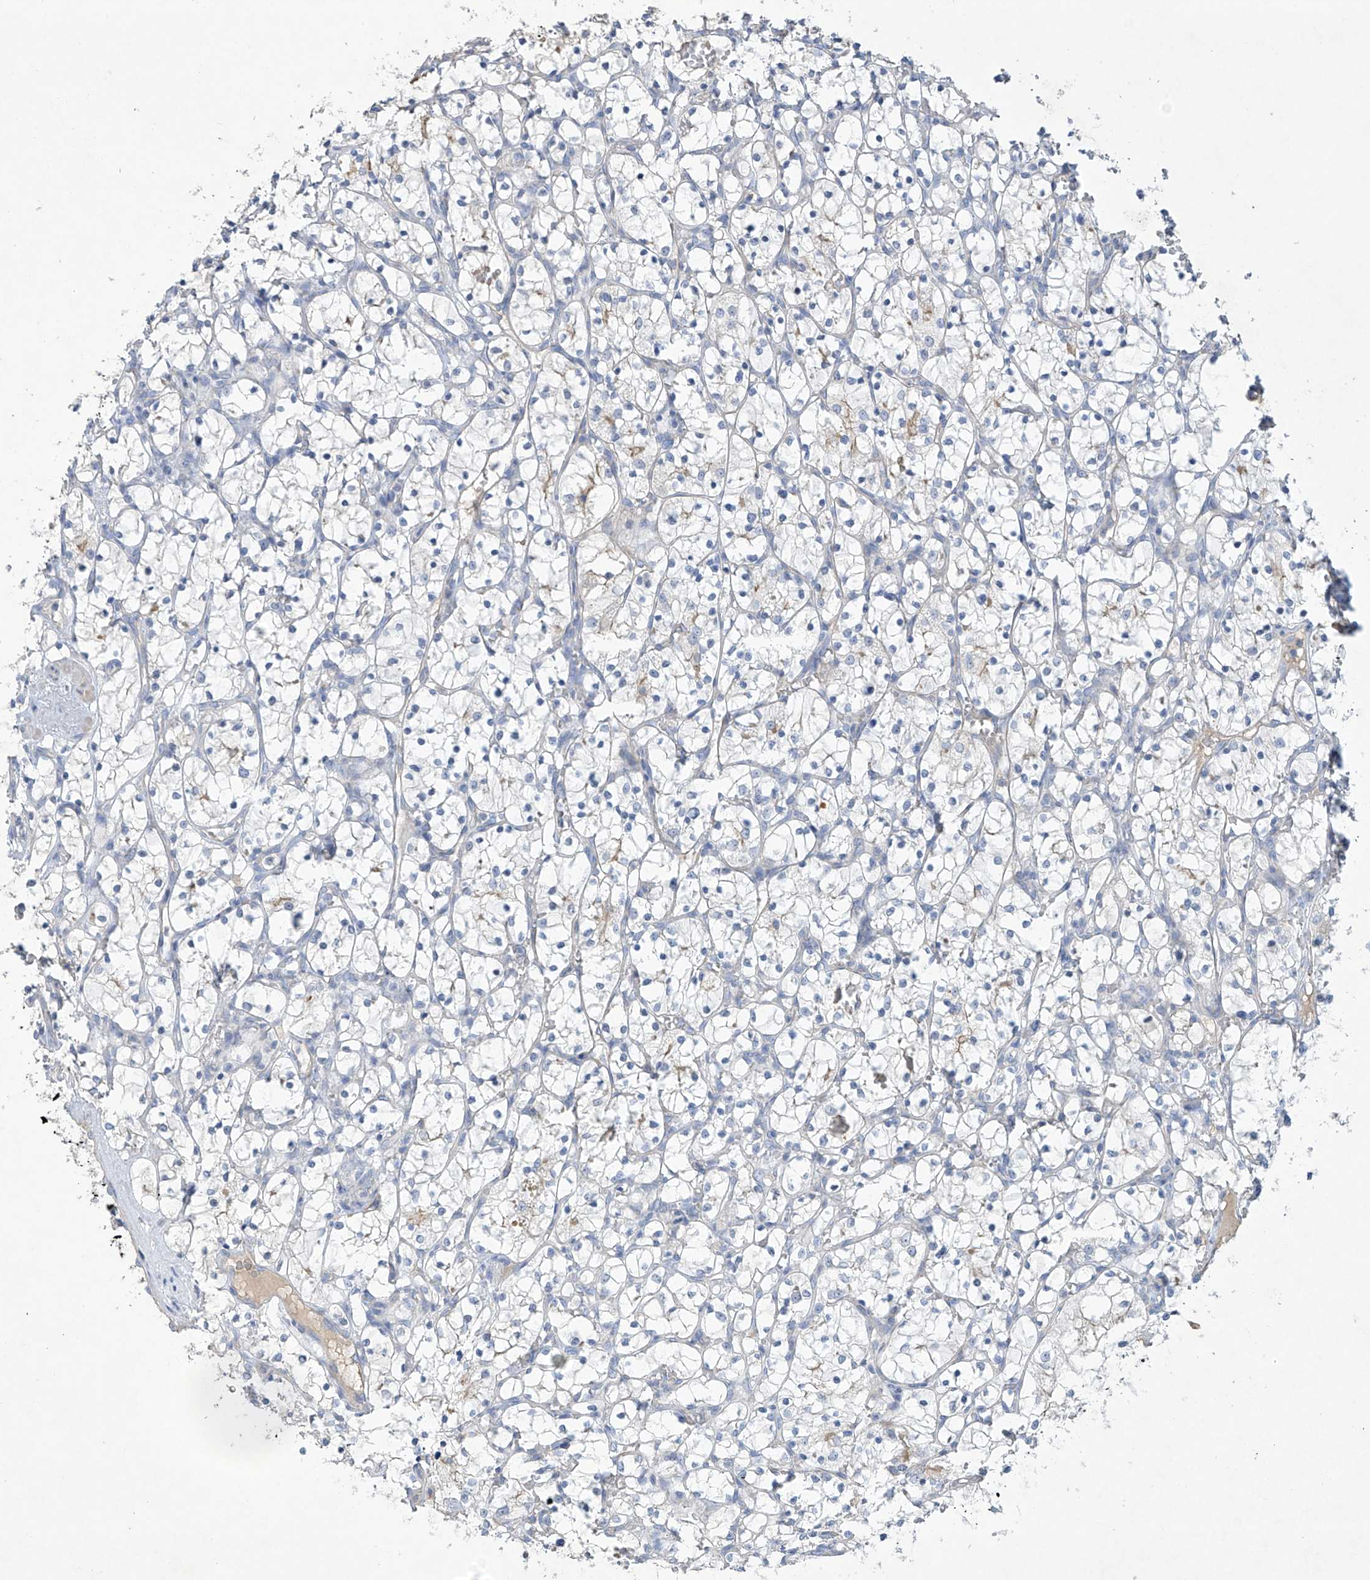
{"staining": {"intensity": "negative", "quantity": "none", "location": "none"}, "tissue": "renal cancer", "cell_type": "Tumor cells", "image_type": "cancer", "snomed": [{"axis": "morphology", "description": "Adenocarcinoma, NOS"}, {"axis": "topography", "description": "Kidney"}], "caption": "Immunohistochemistry (IHC) micrograph of neoplastic tissue: human renal adenocarcinoma stained with DAB shows no significant protein positivity in tumor cells.", "gene": "PRSS12", "patient": {"sex": "female", "age": 69}}